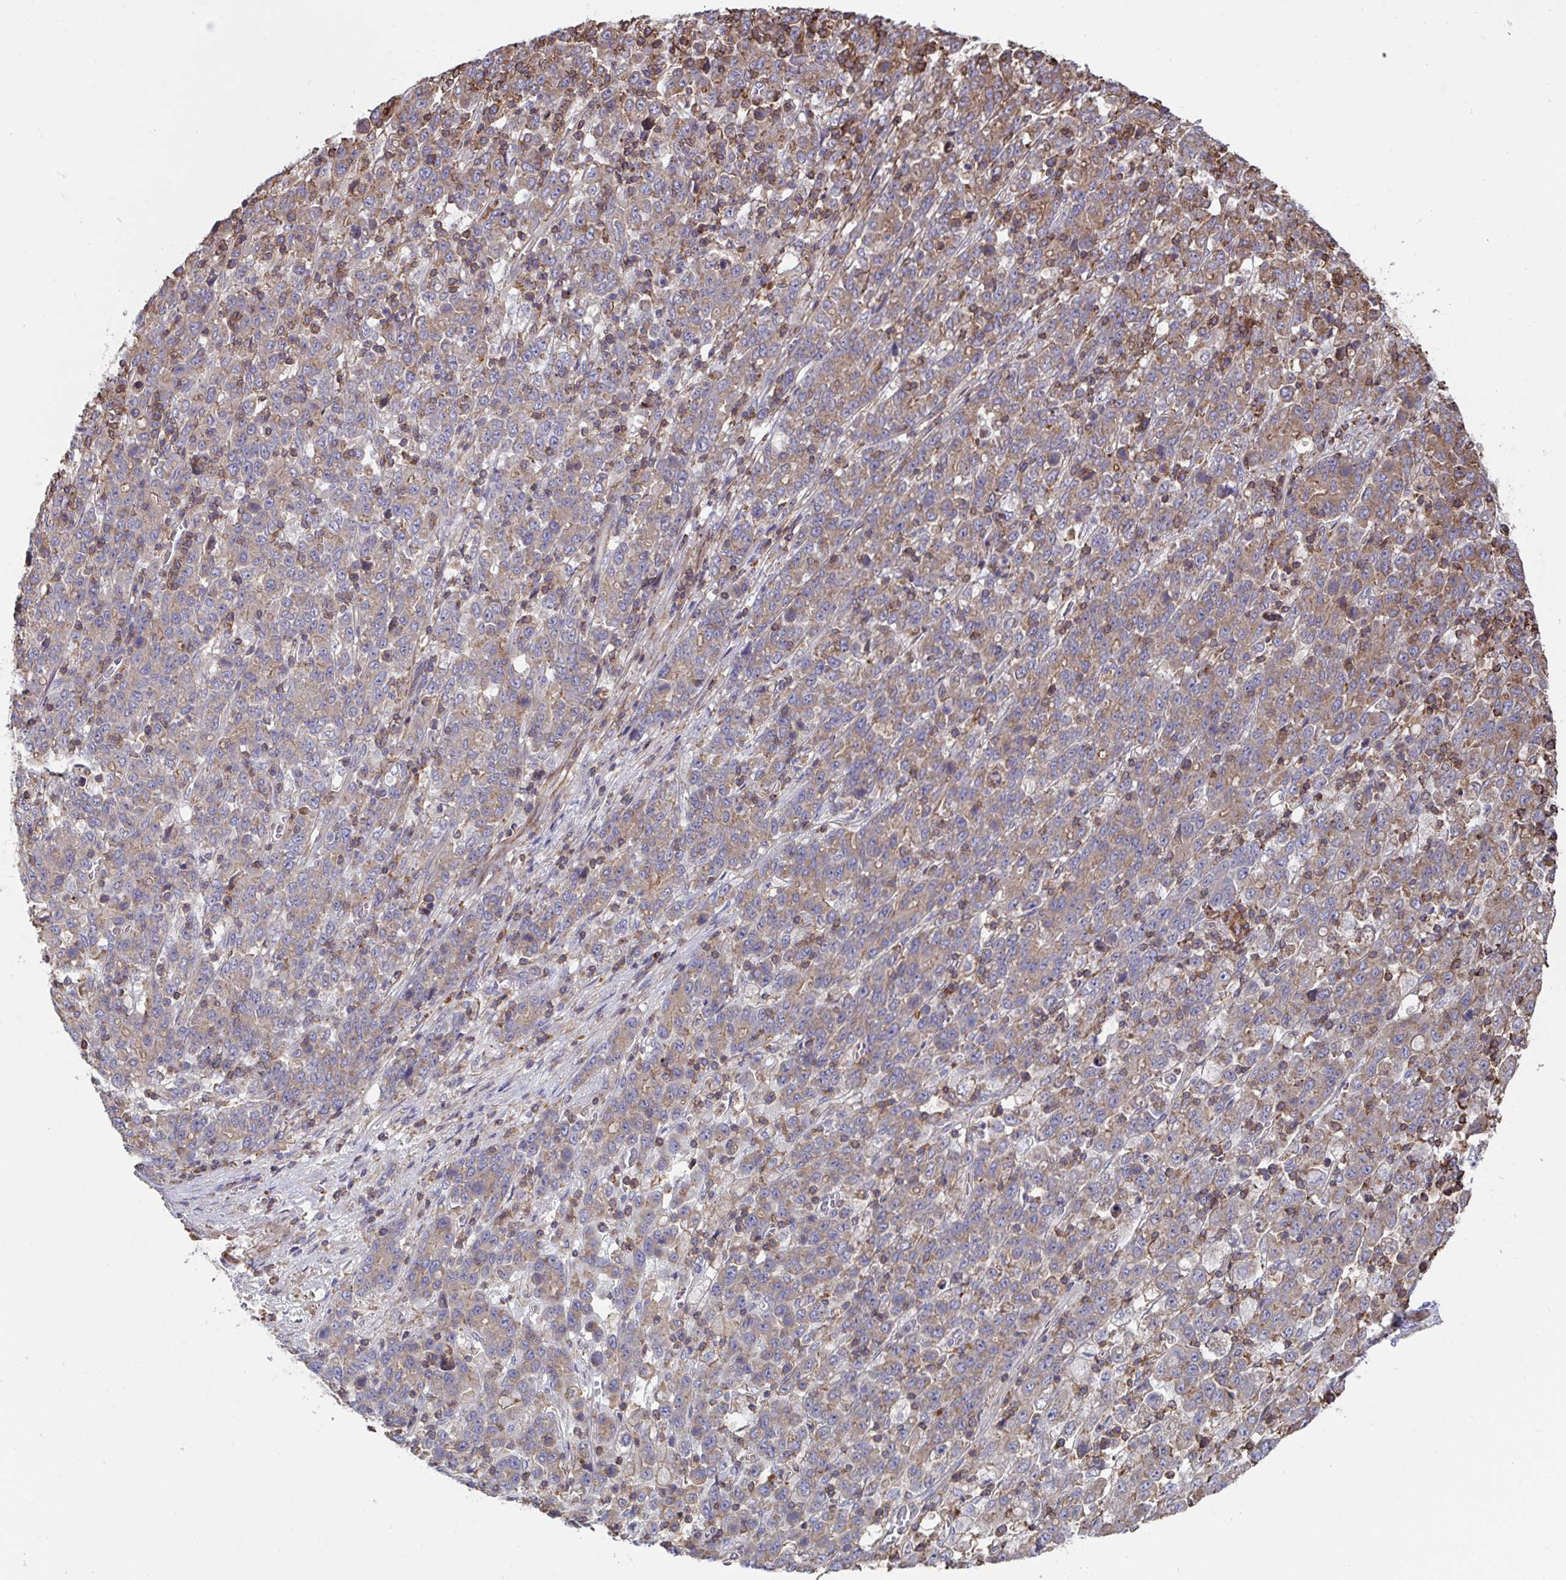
{"staining": {"intensity": "weak", "quantity": ">75%", "location": "cytoplasmic/membranous"}, "tissue": "stomach cancer", "cell_type": "Tumor cells", "image_type": "cancer", "snomed": [{"axis": "morphology", "description": "Adenocarcinoma, NOS"}, {"axis": "topography", "description": "Stomach, upper"}], "caption": "This is an image of immunohistochemistry staining of stomach adenocarcinoma, which shows weak positivity in the cytoplasmic/membranous of tumor cells.", "gene": "DZANK1", "patient": {"sex": "male", "age": 69}}